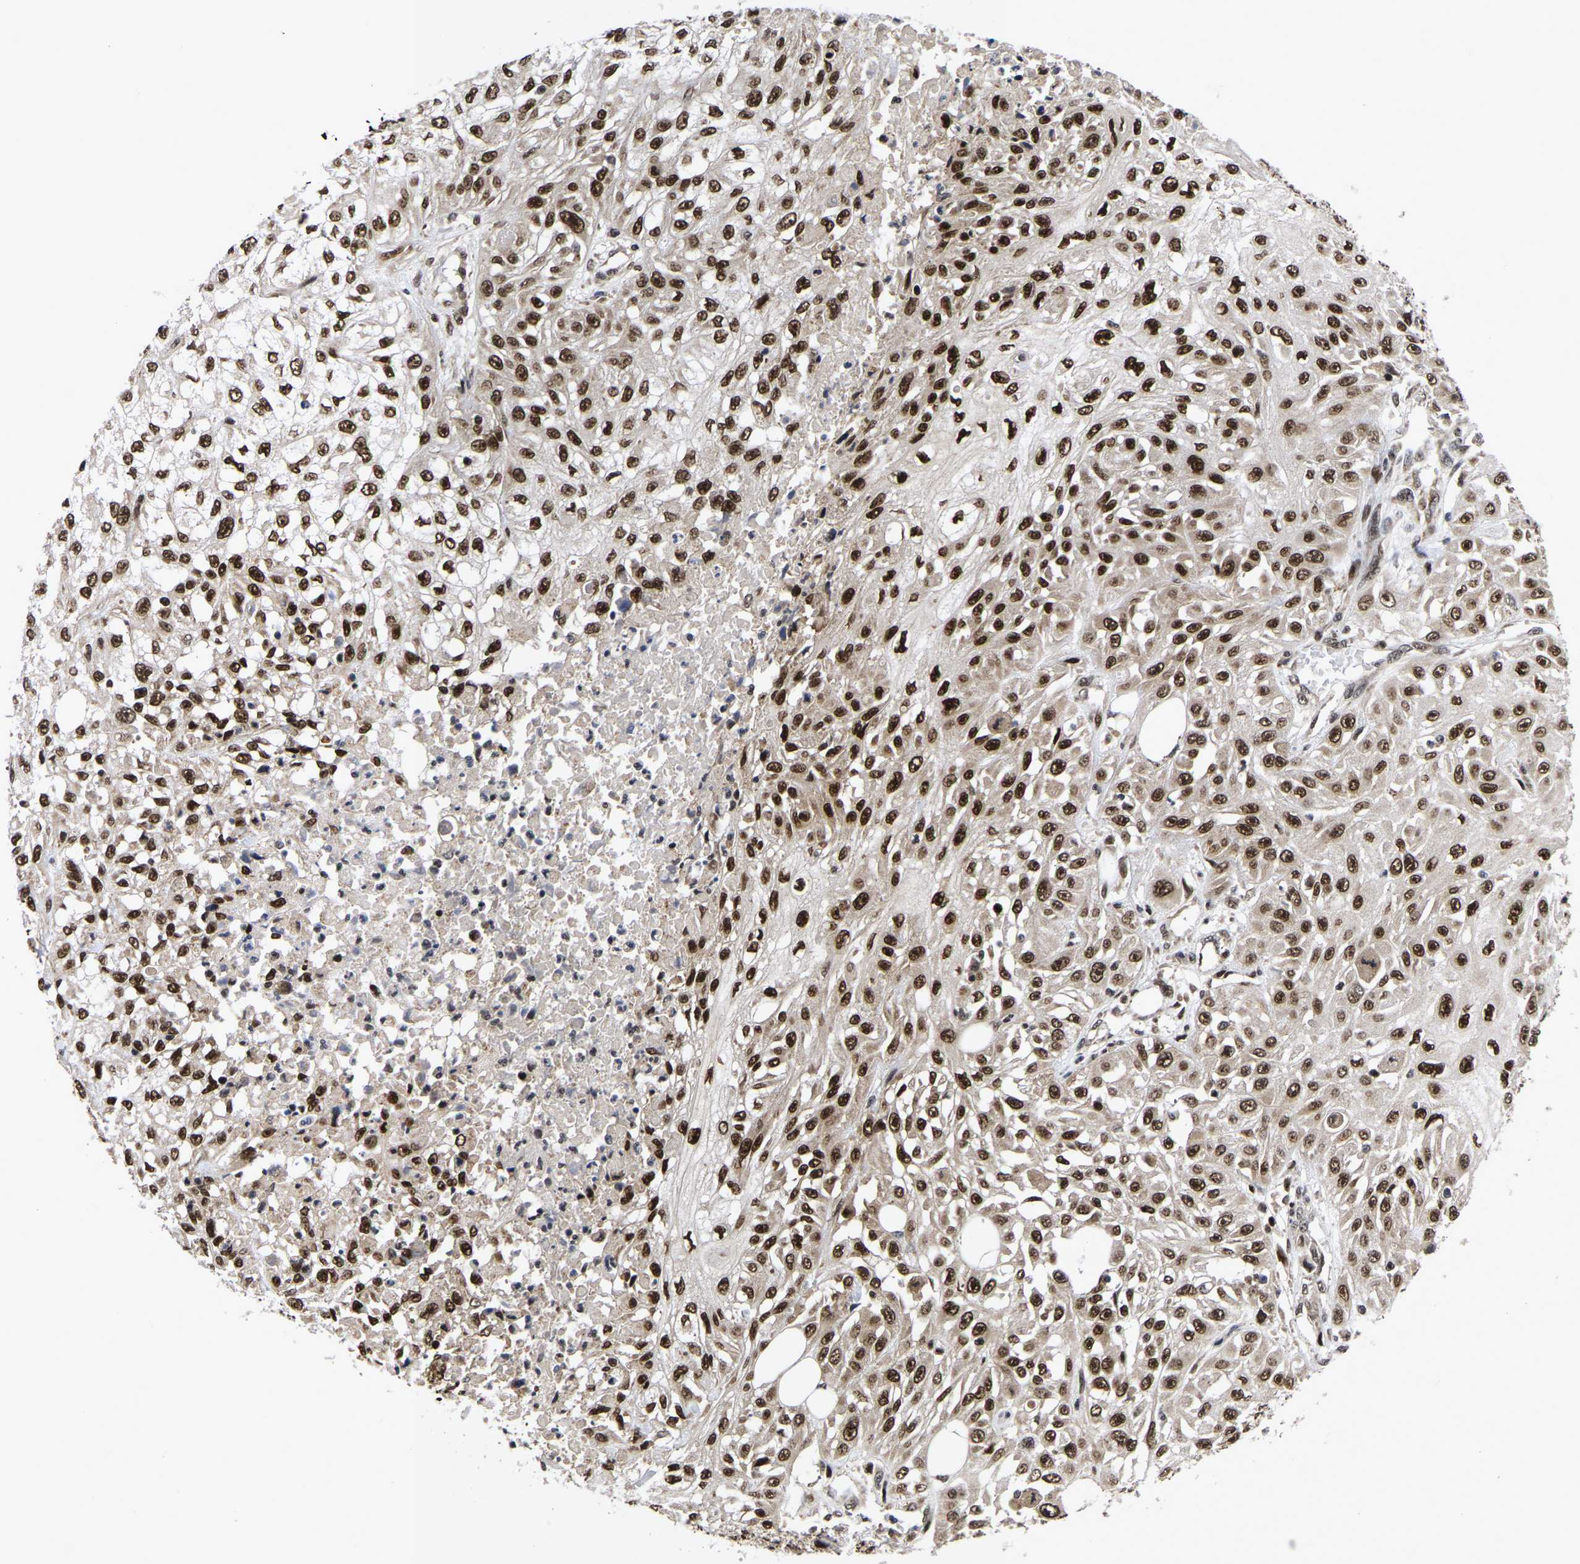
{"staining": {"intensity": "strong", "quantity": ">75%", "location": "nuclear"}, "tissue": "skin cancer", "cell_type": "Tumor cells", "image_type": "cancer", "snomed": [{"axis": "morphology", "description": "Squamous cell carcinoma, NOS"}, {"axis": "morphology", "description": "Squamous cell carcinoma, metastatic, NOS"}, {"axis": "topography", "description": "Skin"}, {"axis": "topography", "description": "Lymph node"}], "caption": "Human metastatic squamous cell carcinoma (skin) stained with a brown dye exhibits strong nuclear positive expression in approximately >75% of tumor cells.", "gene": "JUNB", "patient": {"sex": "male", "age": 75}}